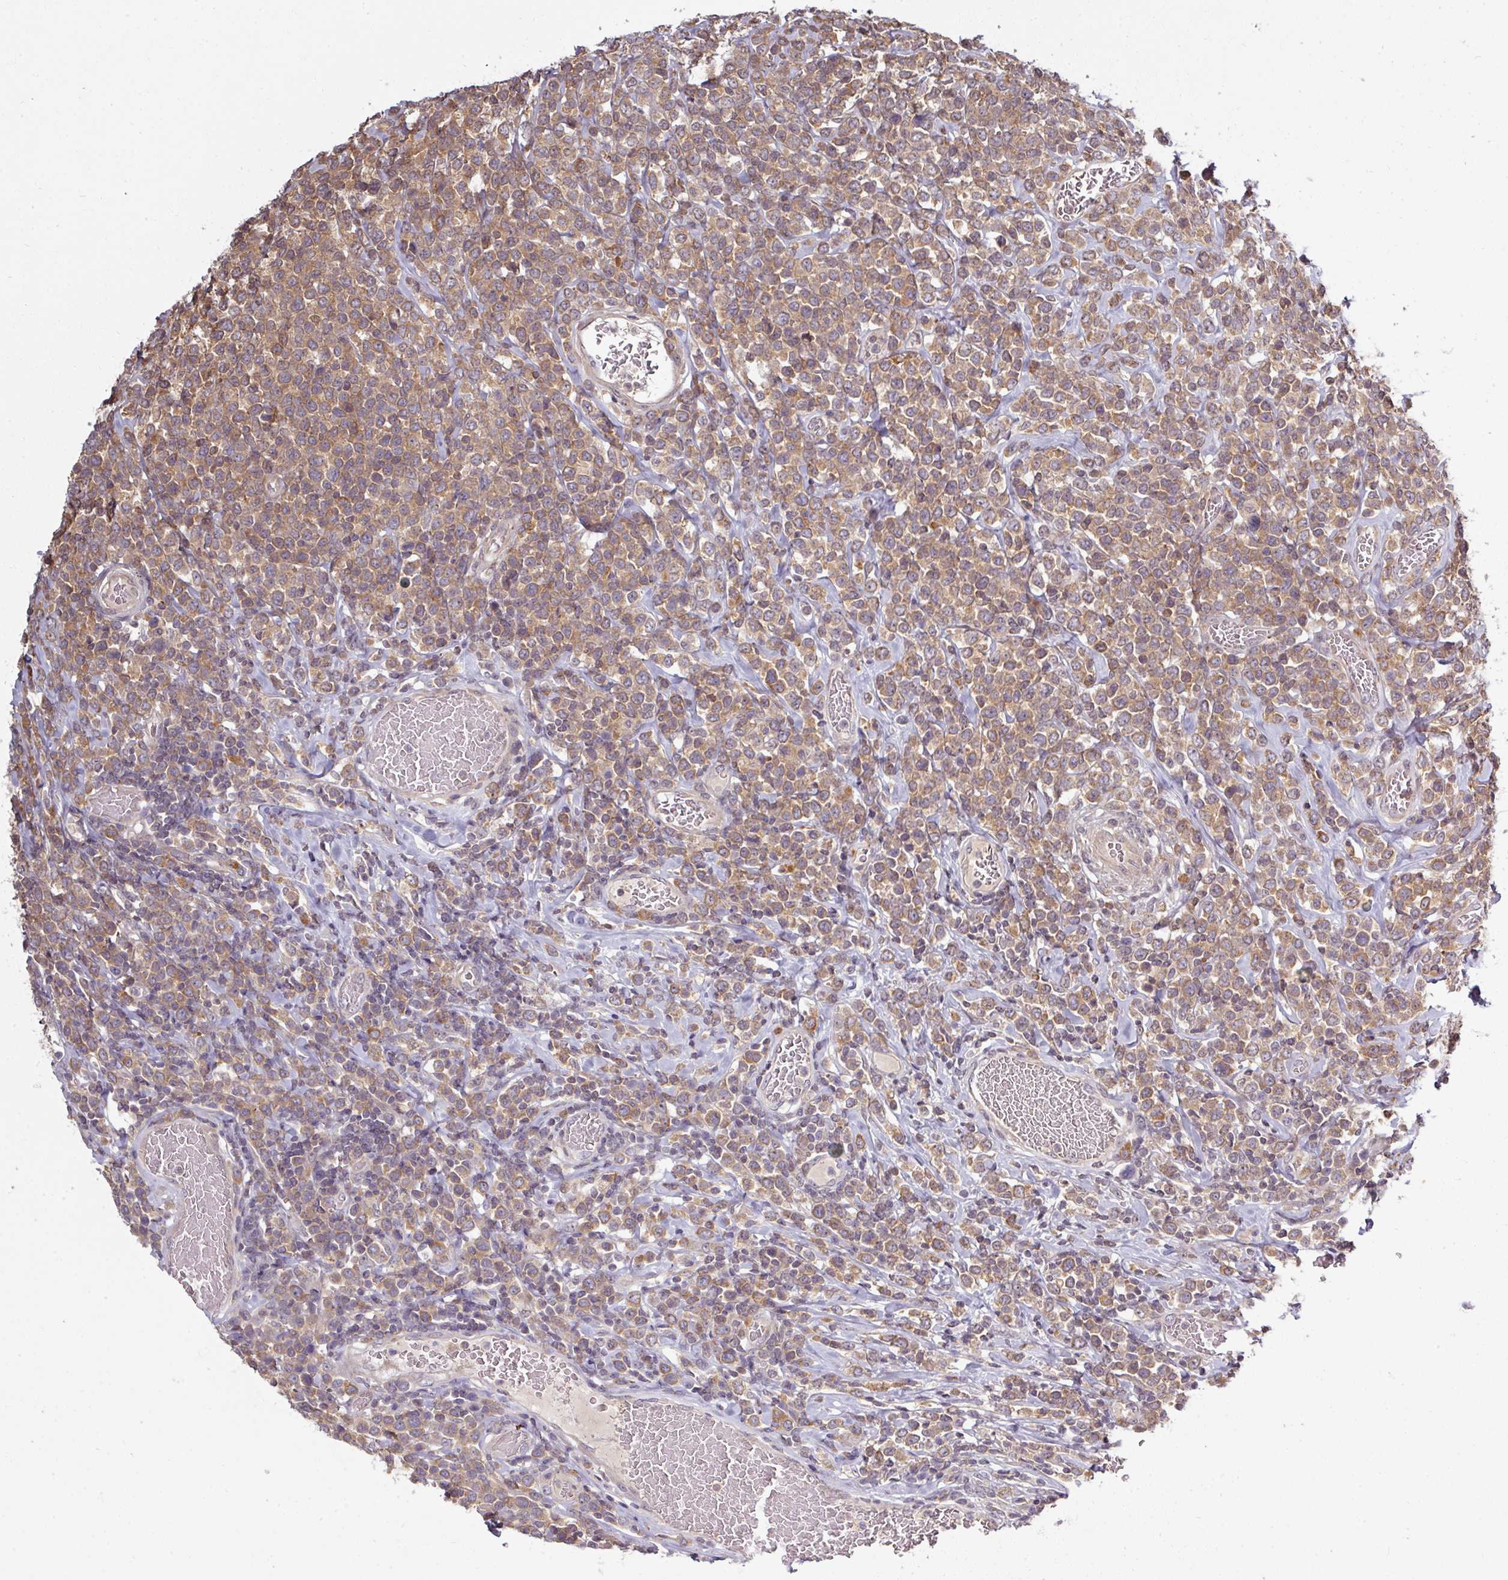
{"staining": {"intensity": "moderate", "quantity": ">75%", "location": "cytoplasmic/membranous"}, "tissue": "lymphoma", "cell_type": "Tumor cells", "image_type": "cancer", "snomed": [{"axis": "morphology", "description": "Malignant lymphoma, non-Hodgkin's type, High grade"}, {"axis": "topography", "description": "Soft tissue"}], "caption": "There is medium levels of moderate cytoplasmic/membranous positivity in tumor cells of lymphoma, as demonstrated by immunohistochemical staining (brown color).", "gene": "TUSC3", "patient": {"sex": "female", "age": 56}}